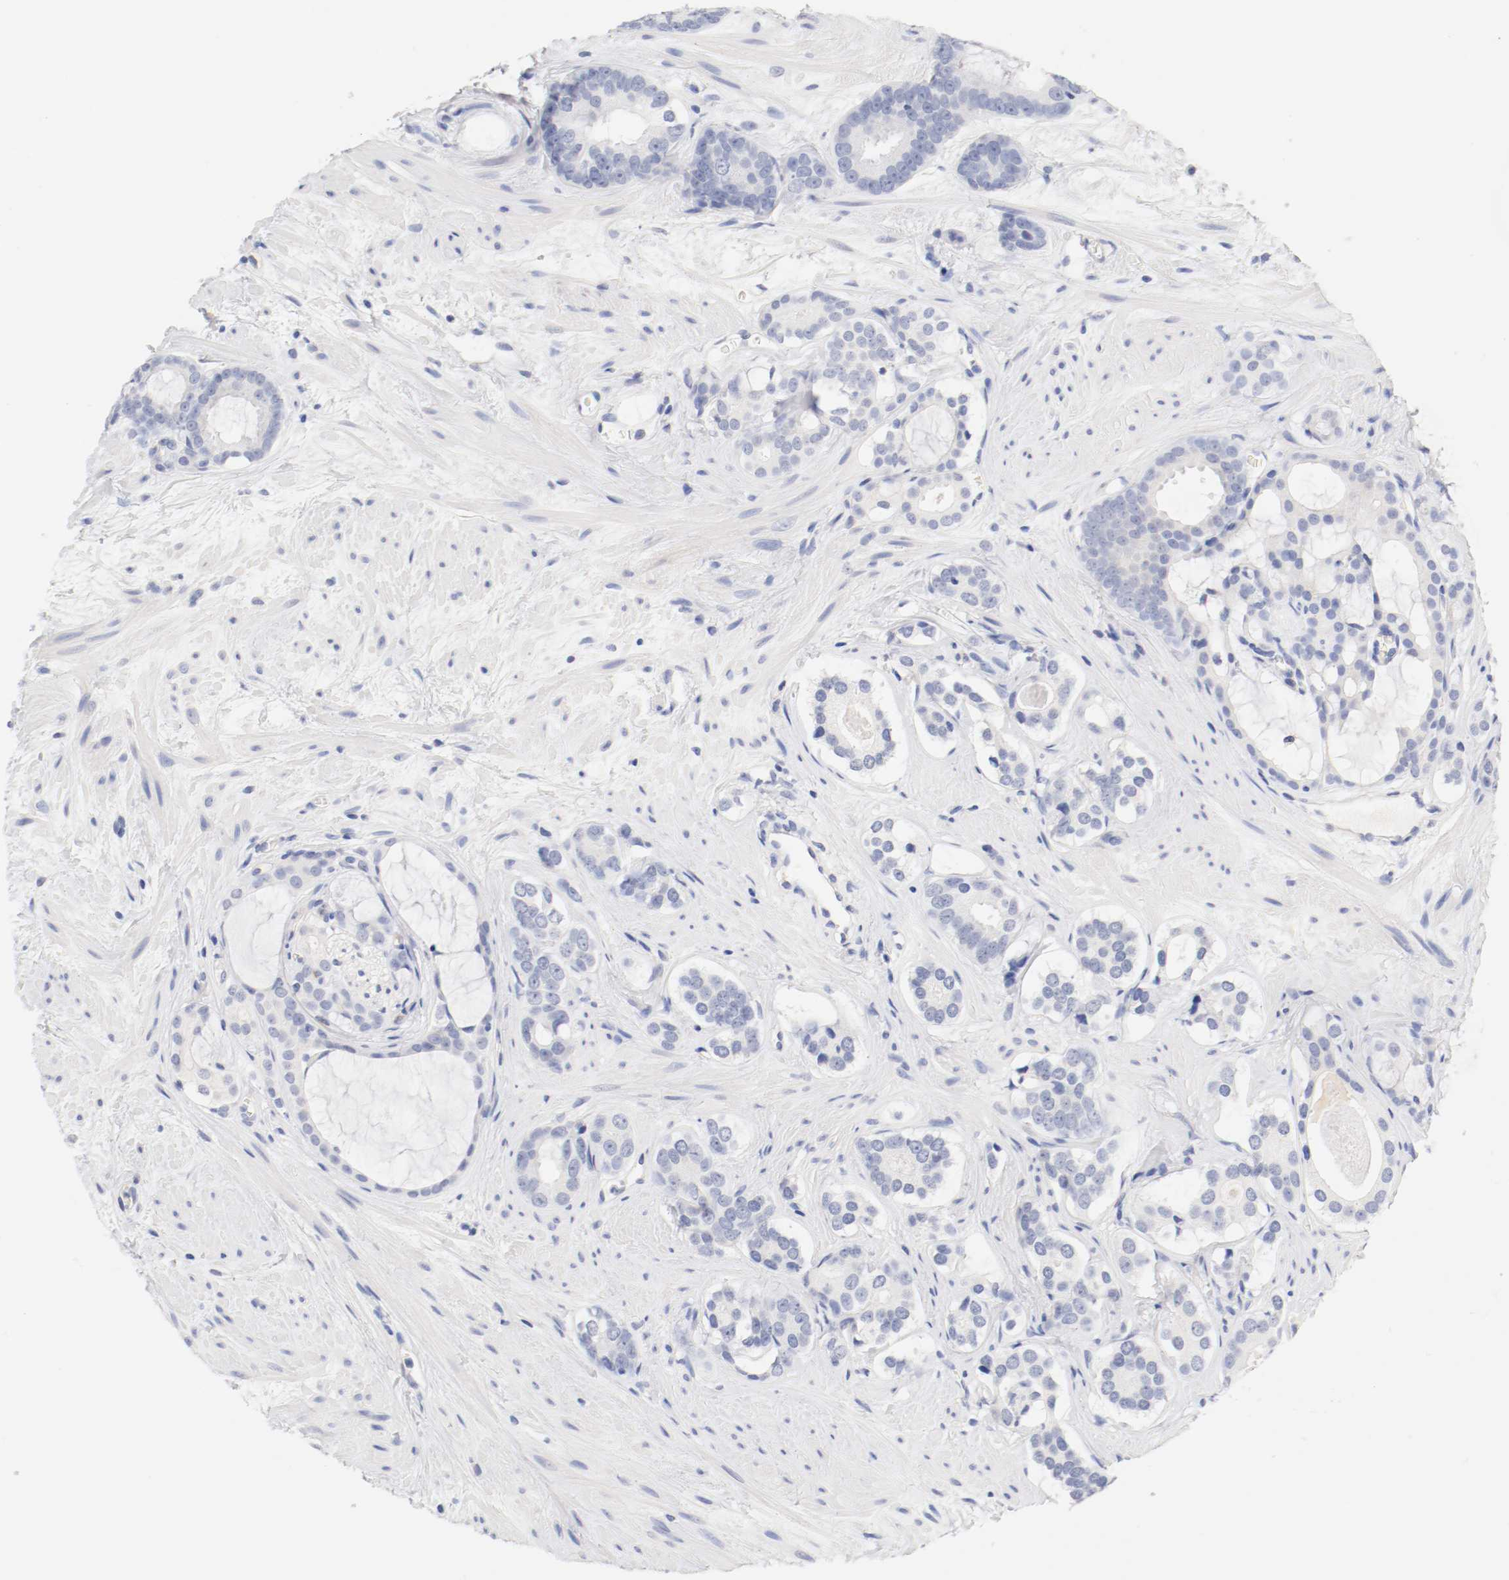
{"staining": {"intensity": "negative", "quantity": "none", "location": "none"}, "tissue": "prostate cancer", "cell_type": "Tumor cells", "image_type": "cancer", "snomed": [{"axis": "morphology", "description": "Adenocarcinoma, Low grade"}, {"axis": "topography", "description": "Prostate"}], "caption": "This is an IHC micrograph of prostate adenocarcinoma (low-grade). There is no staining in tumor cells.", "gene": "HOMER1", "patient": {"sex": "male", "age": 57}}